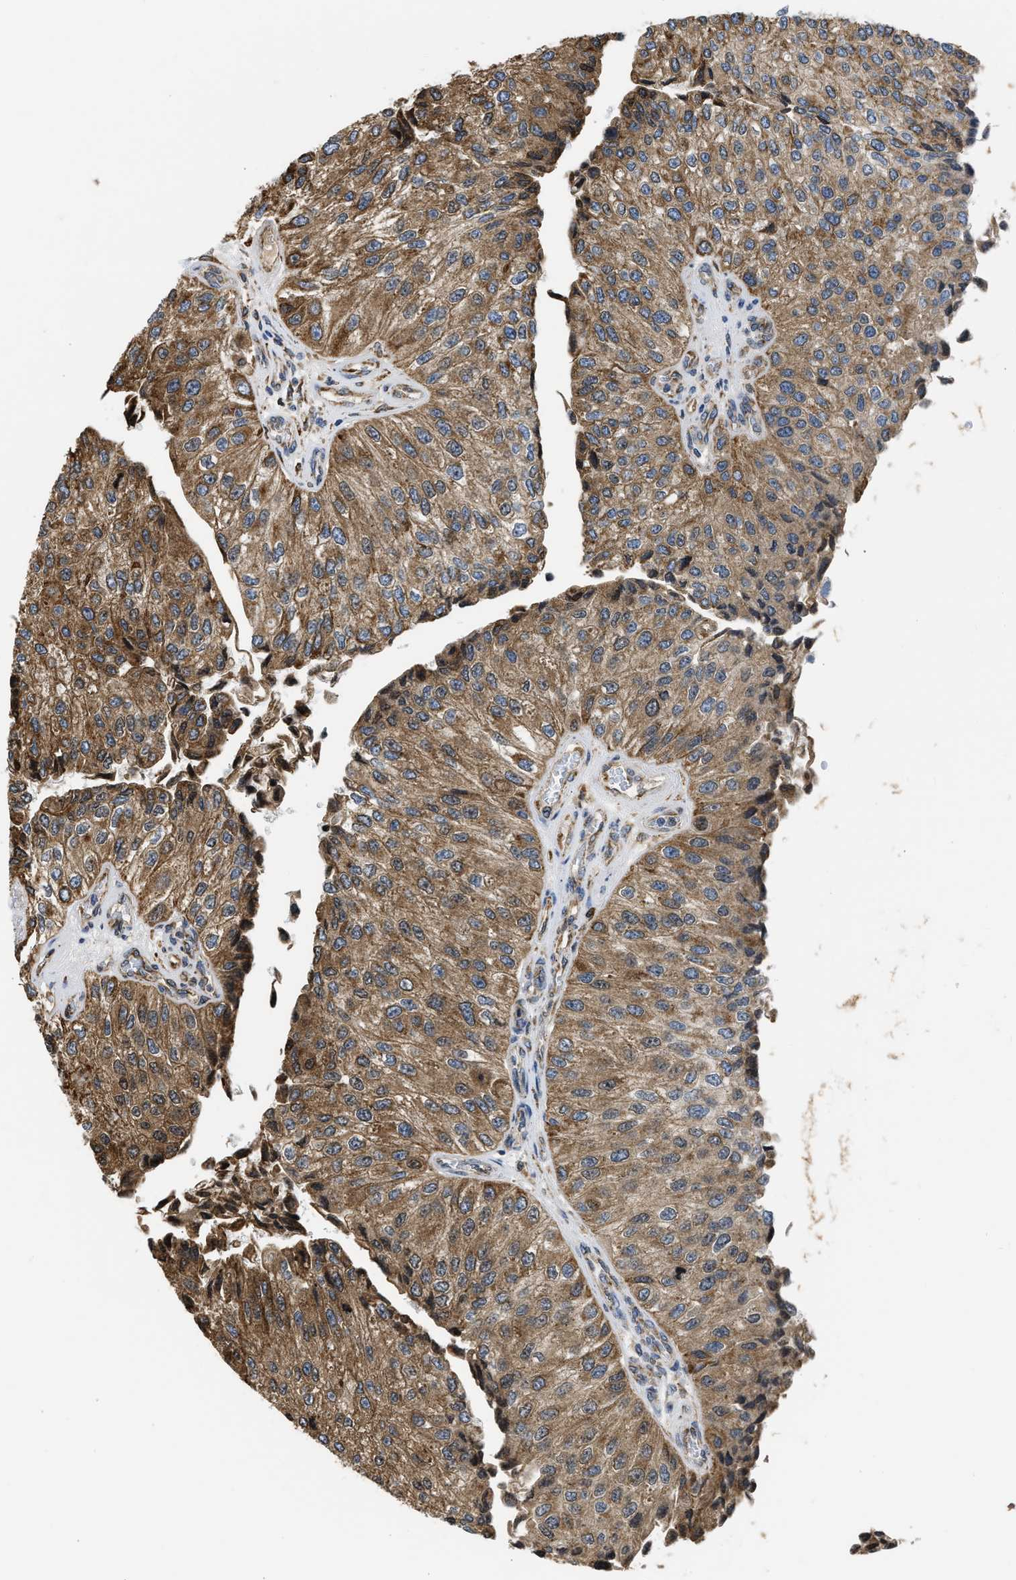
{"staining": {"intensity": "moderate", "quantity": ">75%", "location": "cytoplasmic/membranous"}, "tissue": "urothelial cancer", "cell_type": "Tumor cells", "image_type": "cancer", "snomed": [{"axis": "morphology", "description": "Urothelial carcinoma, High grade"}, {"axis": "topography", "description": "Kidney"}, {"axis": "topography", "description": "Urinary bladder"}], "caption": "This image demonstrates urothelial carcinoma (high-grade) stained with IHC to label a protein in brown. The cytoplasmic/membranous of tumor cells show moderate positivity for the protein. Nuclei are counter-stained blue.", "gene": "CYCS", "patient": {"sex": "male", "age": 77}}